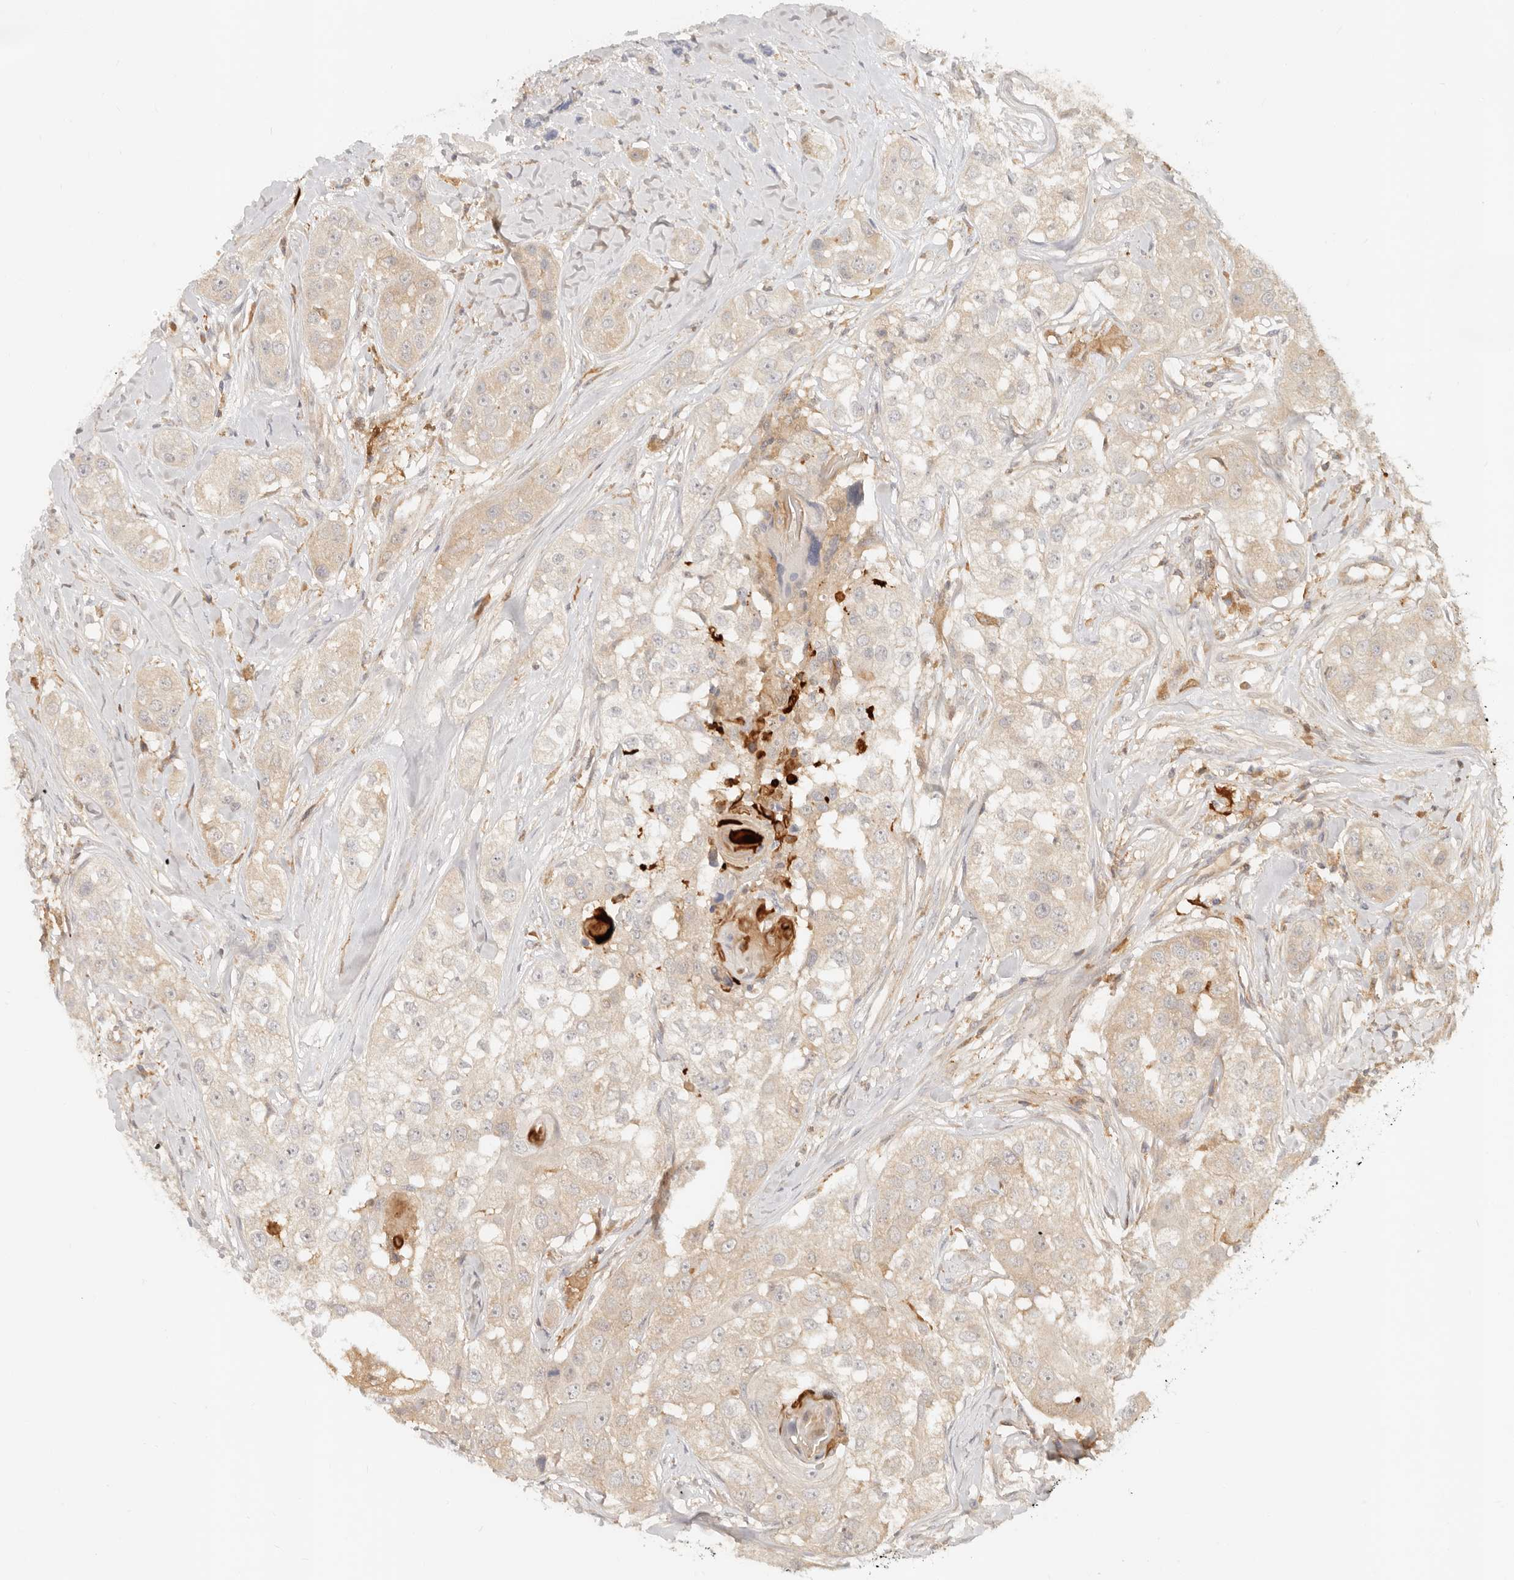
{"staining": {"intensity": "weak", "quantity": "25%-75%", "location": "cytoplasmic/membranous"}, "tissue": "head and neck cancer", "cell_type": "Tumor cells", "image_type": "cancer", "snomed": [{"axis": "morphology", "description": "Normal tissue, NOS"}, {"axis": "morphology", "description": "Squamous cell carcinoma, NOS"}, {"axis": "topography", "description": "Skeletal muscle"}, {"axis": "topography", "description": "Head-Neck"}], "caption": "Immunohistochemical staining of human head and neck squamous cell carcinoma exhibits weak cytoplasmic/membranous protein expression in approximately 25%-75% of tumor cells.", "gene": "NECAP2", "patient": {"sex": "male", "age": 51}}